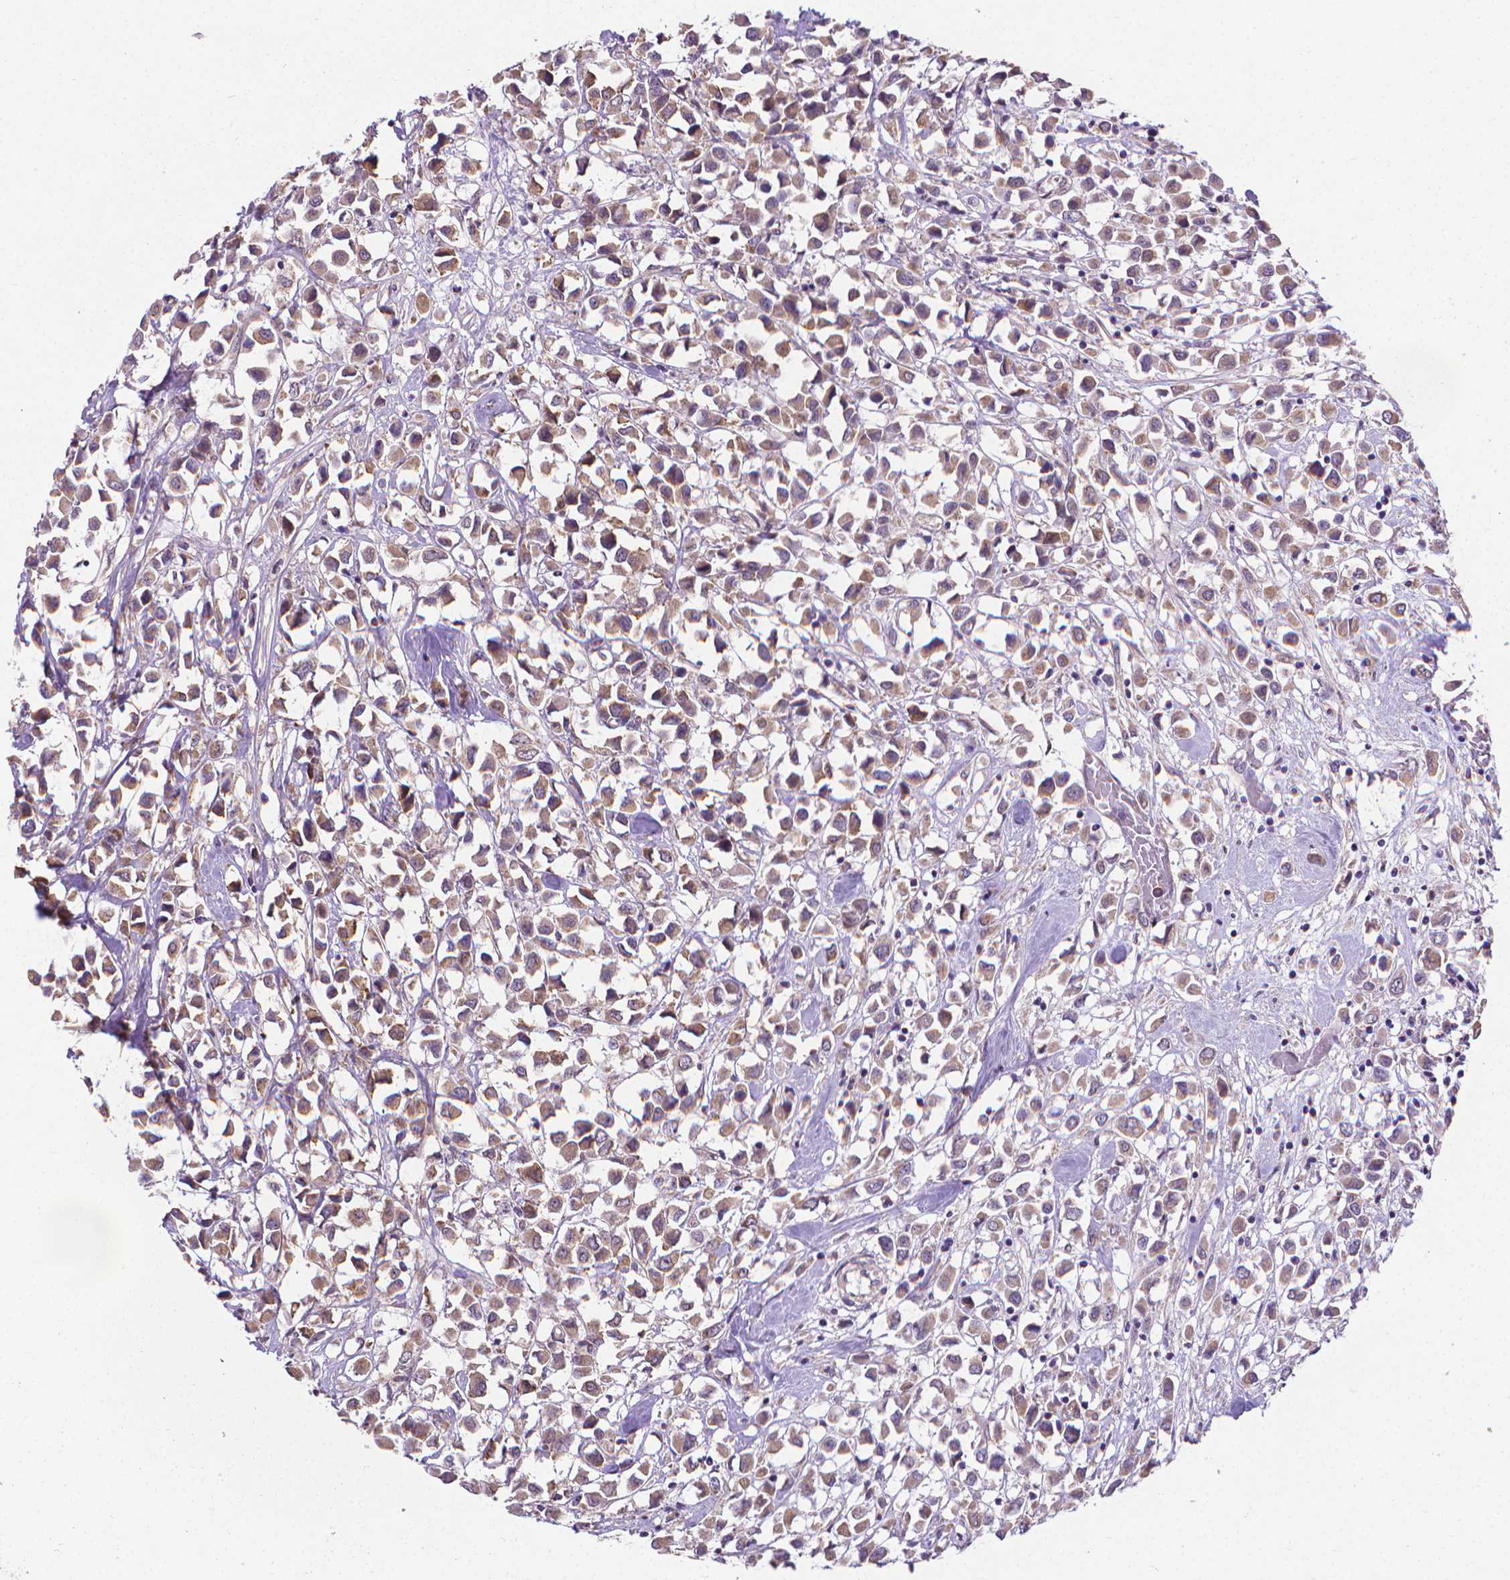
{"staining": {"intensity": "moderate", "quantity": ">75%", "location": "cytoplasmic/membranous"}, "tissue": "breast cancer", "cell_type": "Tumor cells", "image_type": "cancer", "snomed": [{"axis": "morphology", "description": "Duct carcinoma"}, {"axis": "topography", "description": "Breast"}], "caption": "Approximately >75% of tumor cells in breast invasive ductal carcinoma reveal moderate cytoplasmic/membranous protein positivity as visualized by brown immunohistochemical staining.", "gene": "GPR63", "patient": {"sex": "female", "age": 61}}